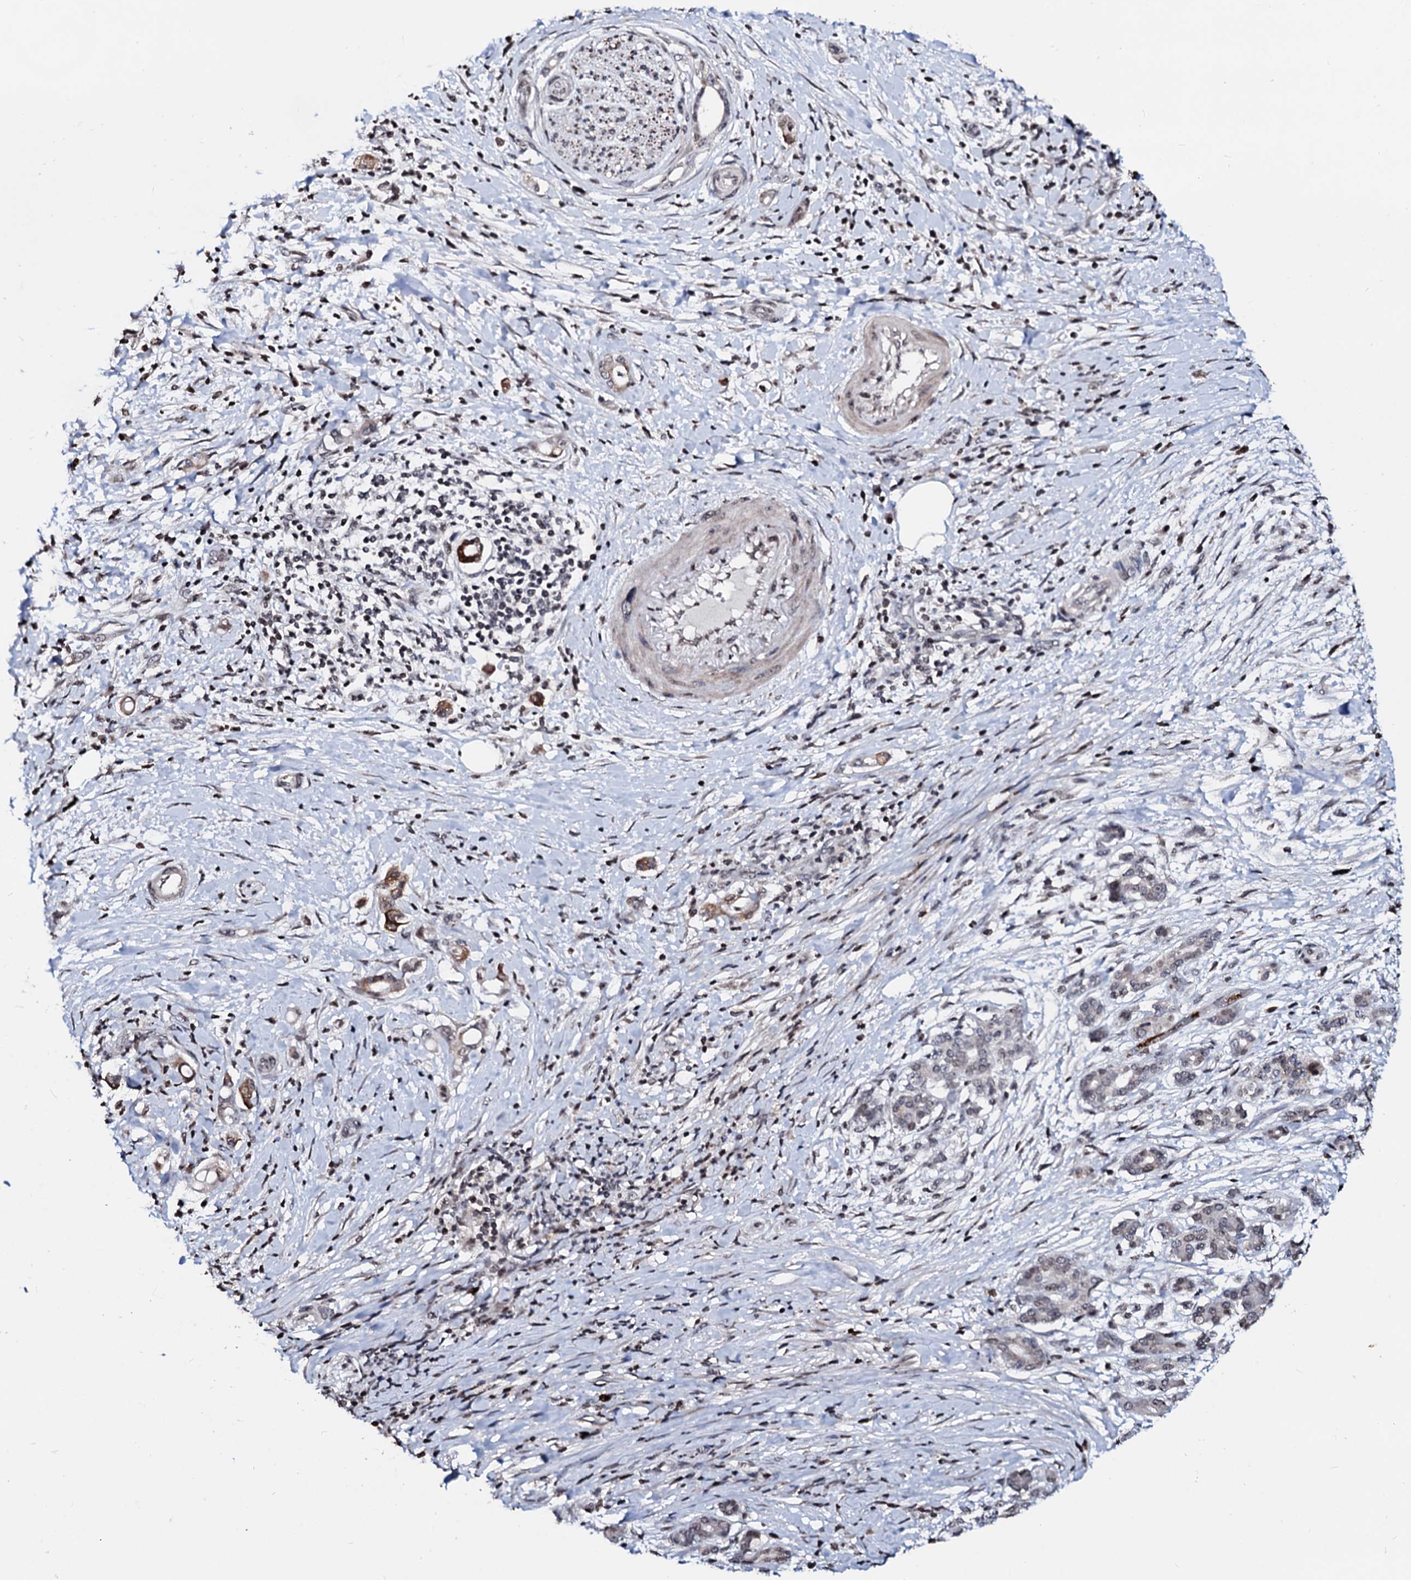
{"staining": {"intensity": "strong", "quantity": ">75%", "location": "cytoplasmic/membranous"}, "tissue": "pancreatic cancer", "cell_type": "Tumor cells", "image_type": "cancer", "snomed": [{"axis": "morphology", "description": "Adenocarcinoma, NOS"}, {"axis": "topography", "description": "Pancreas"}], "caption": "Pancreatic cancer (adenocarcinoma) stained for a protein reveals strong cytoplasmic/membranous positivity in tumor cells. The protein is stained brown, and the nuclei are stained in blue (DAB IHC with brightfield microscopy, high magnification).", "gene": "LSM11", "patient": {"sex": "female", "age": 55}}